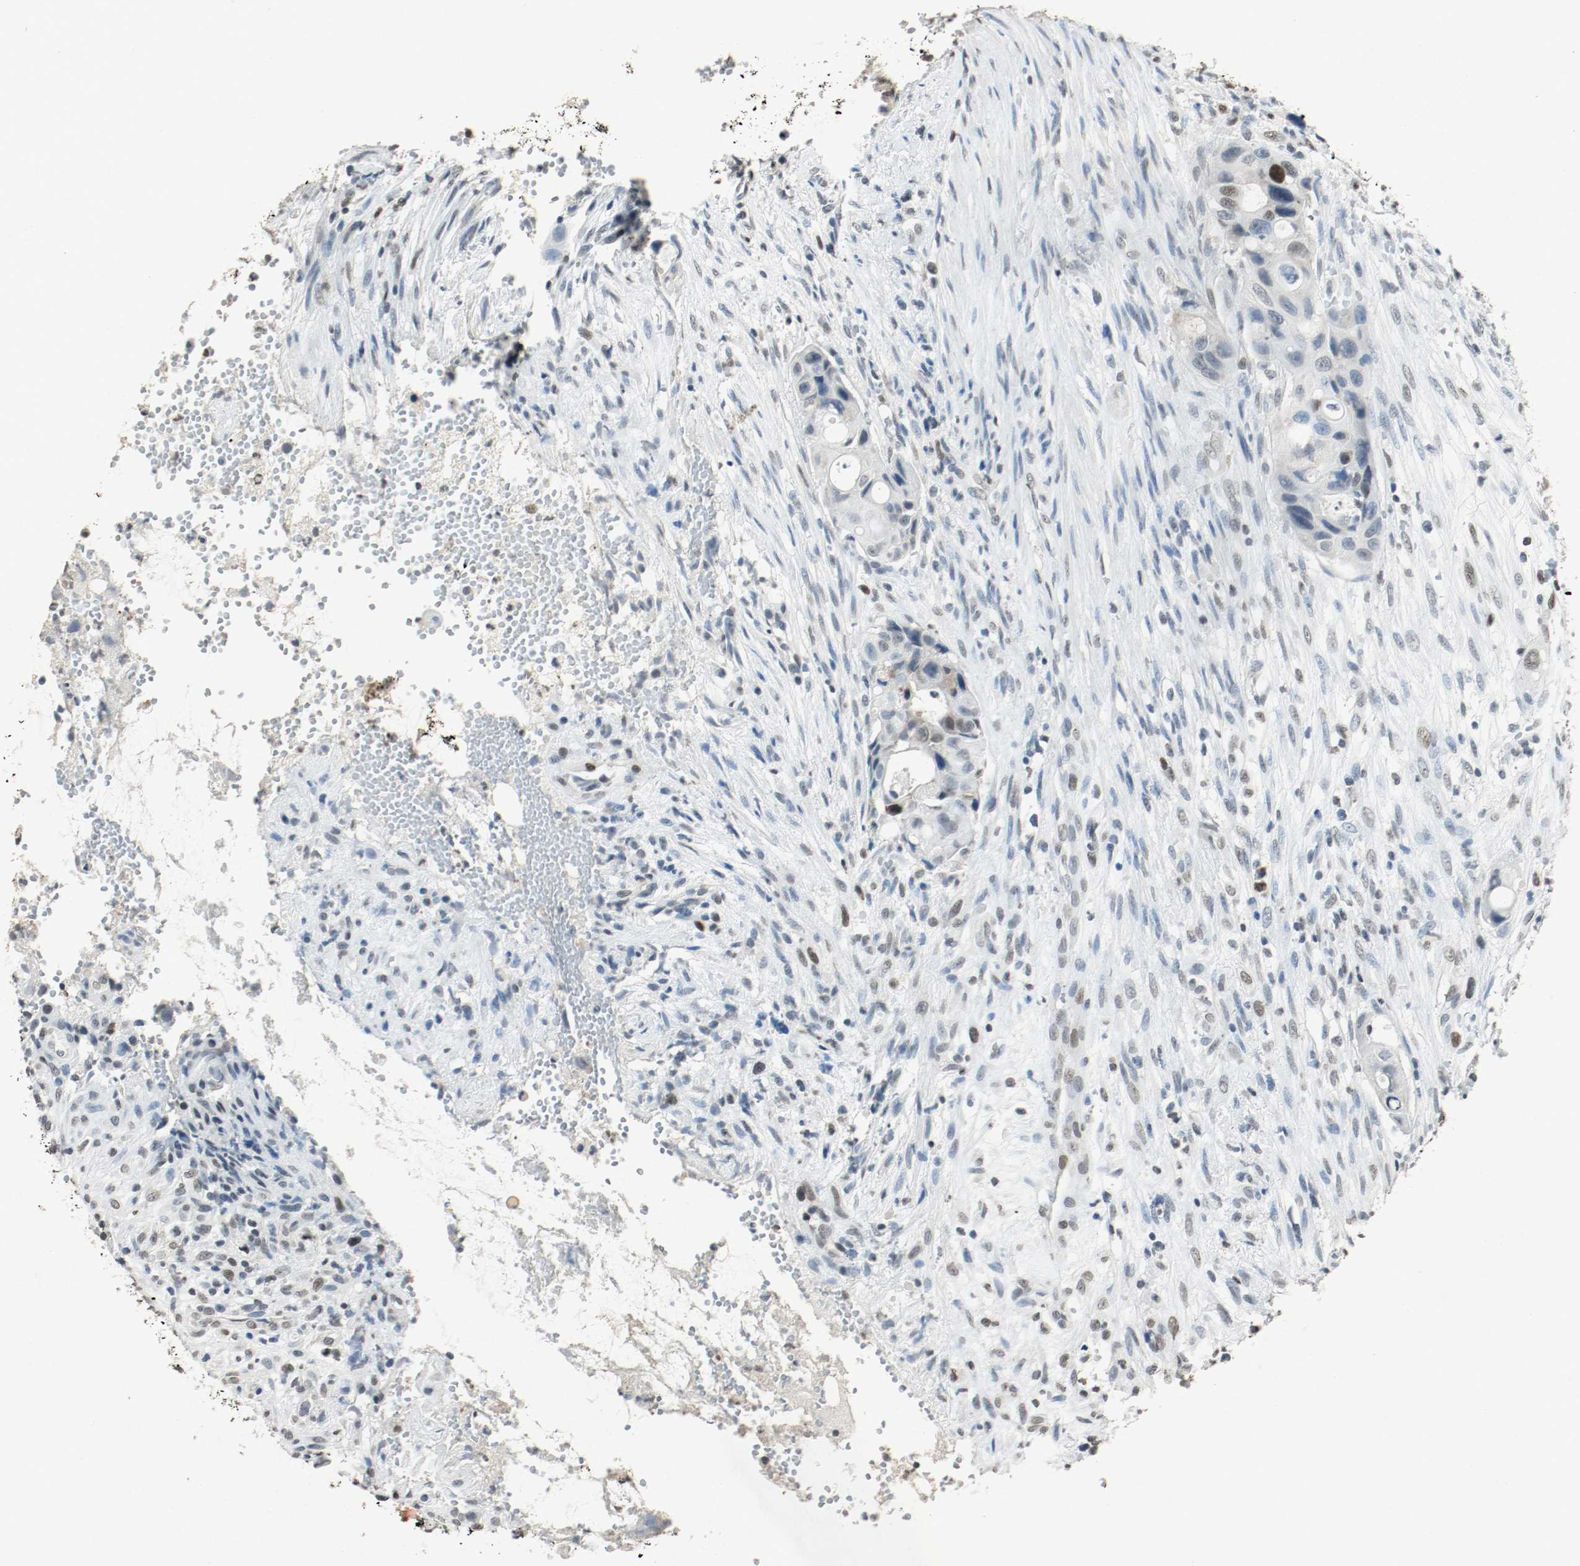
{"staining": {"intensity": "weak", "quantity": "25%-75%", "location": "nuclear"}, "tissue": "colorectal cancer", "cell_type": "Tumor cells", "image_type": "cancer", "snomed": [{"axis": "morphology", "description": "Adenocarcinoma, NOS"}, {"axis": "topography", "description": "Colon"}], "caption": "Colorectal cancer tissue exhibits weak nuclear positivity in about 25%-75% of tumor cells The protein of interest is shown in brown color, while the nuclei are stained blue.", "gene": "DNMT1", "patient": {"sex": "female", "age": 57}}